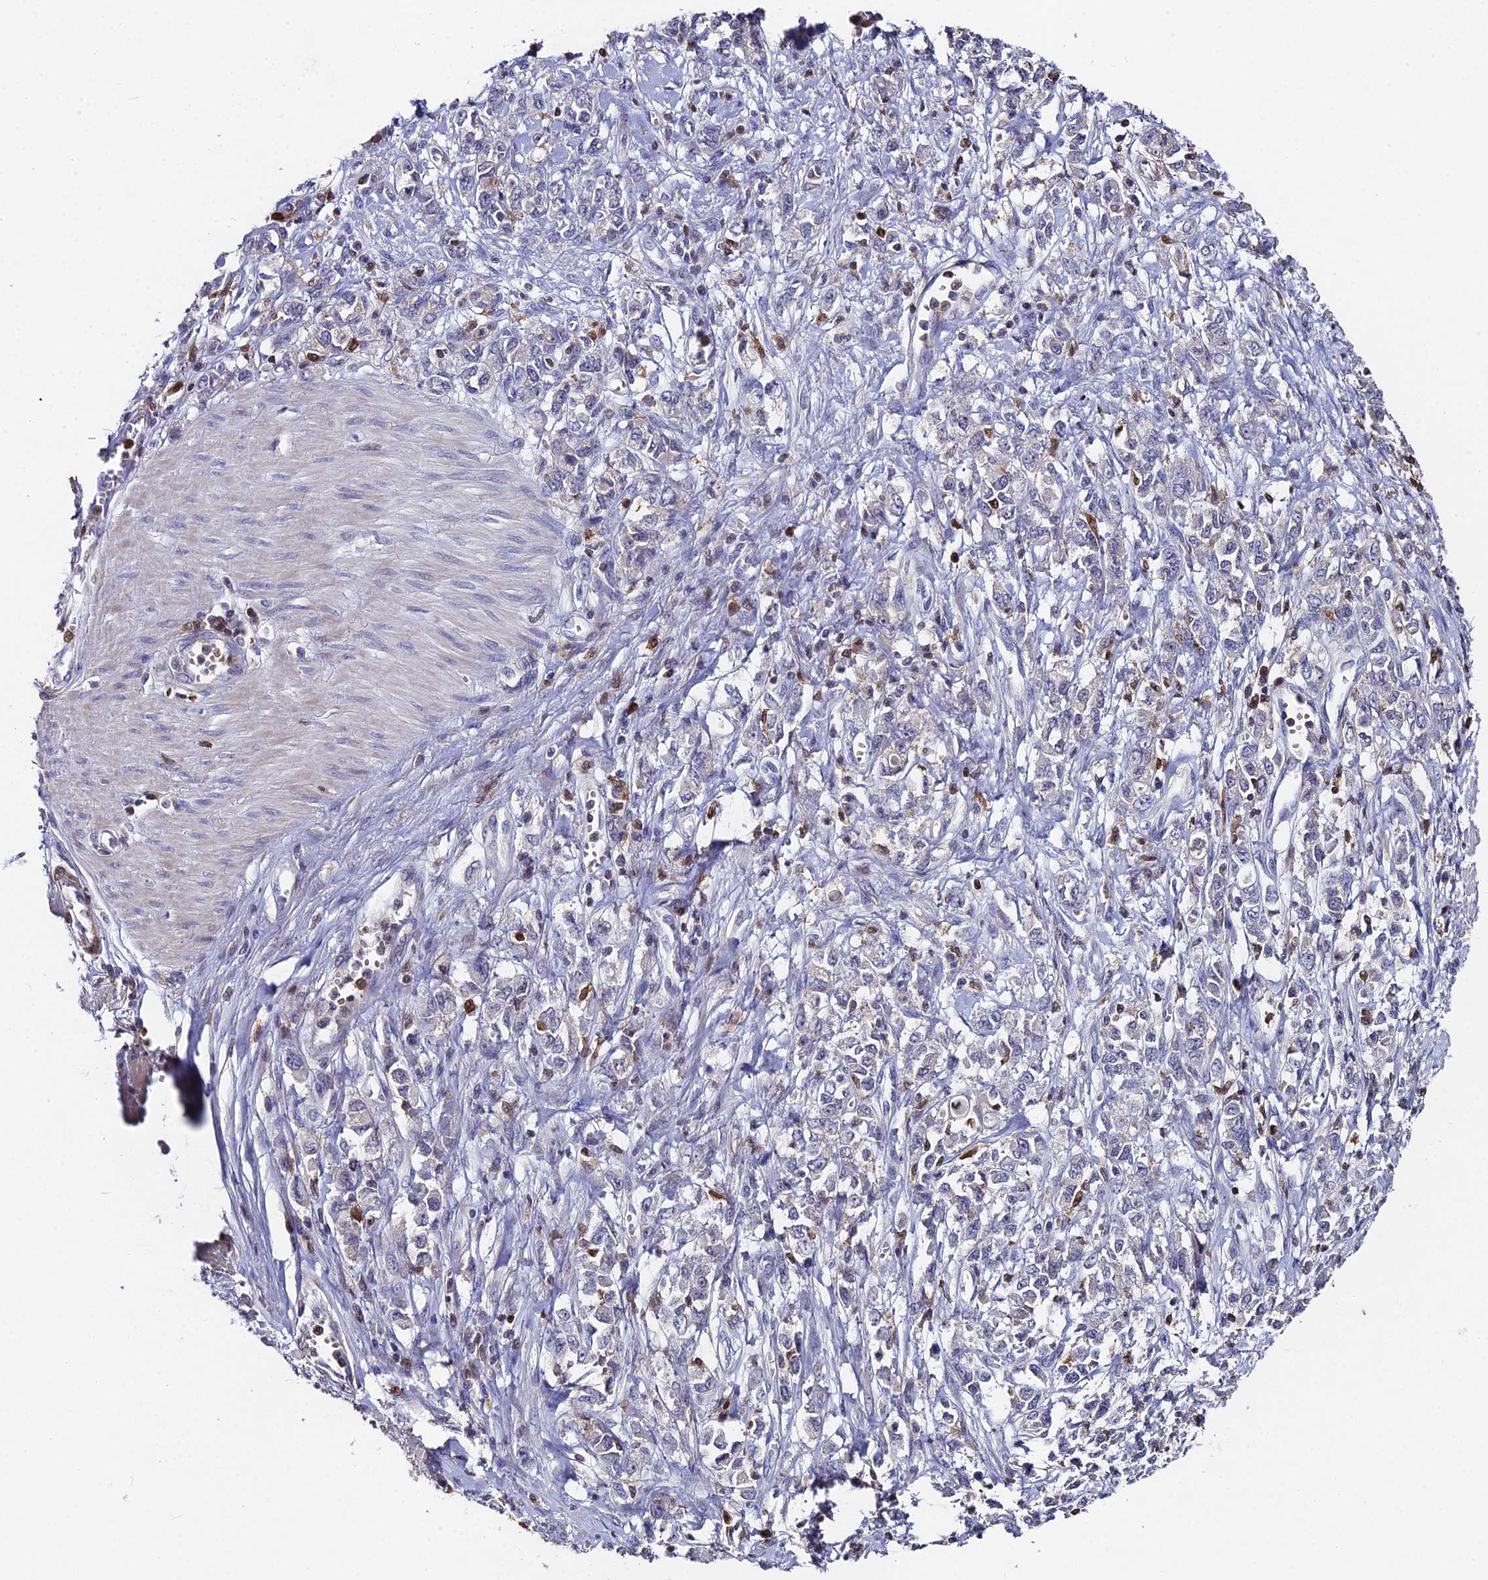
{"staining": {"intensity": "negative", "quantity": "none", "location": "none"}, "tissue": "stomach cancer", "cell_type": "Tumor cells", "image_type": "cancer", "snomed": [{"axis": "morphology", "description": "Adenocarcinoma, NOS"}, {"axis": "topography", "description": "Stomach"}], "caption": "Human adenocarcinoma (stomach) stained for a protein using IHC shows no positivity in tumor cells.", "gene": "GALK2", "patient": {"sex": "female", "age": 76}}